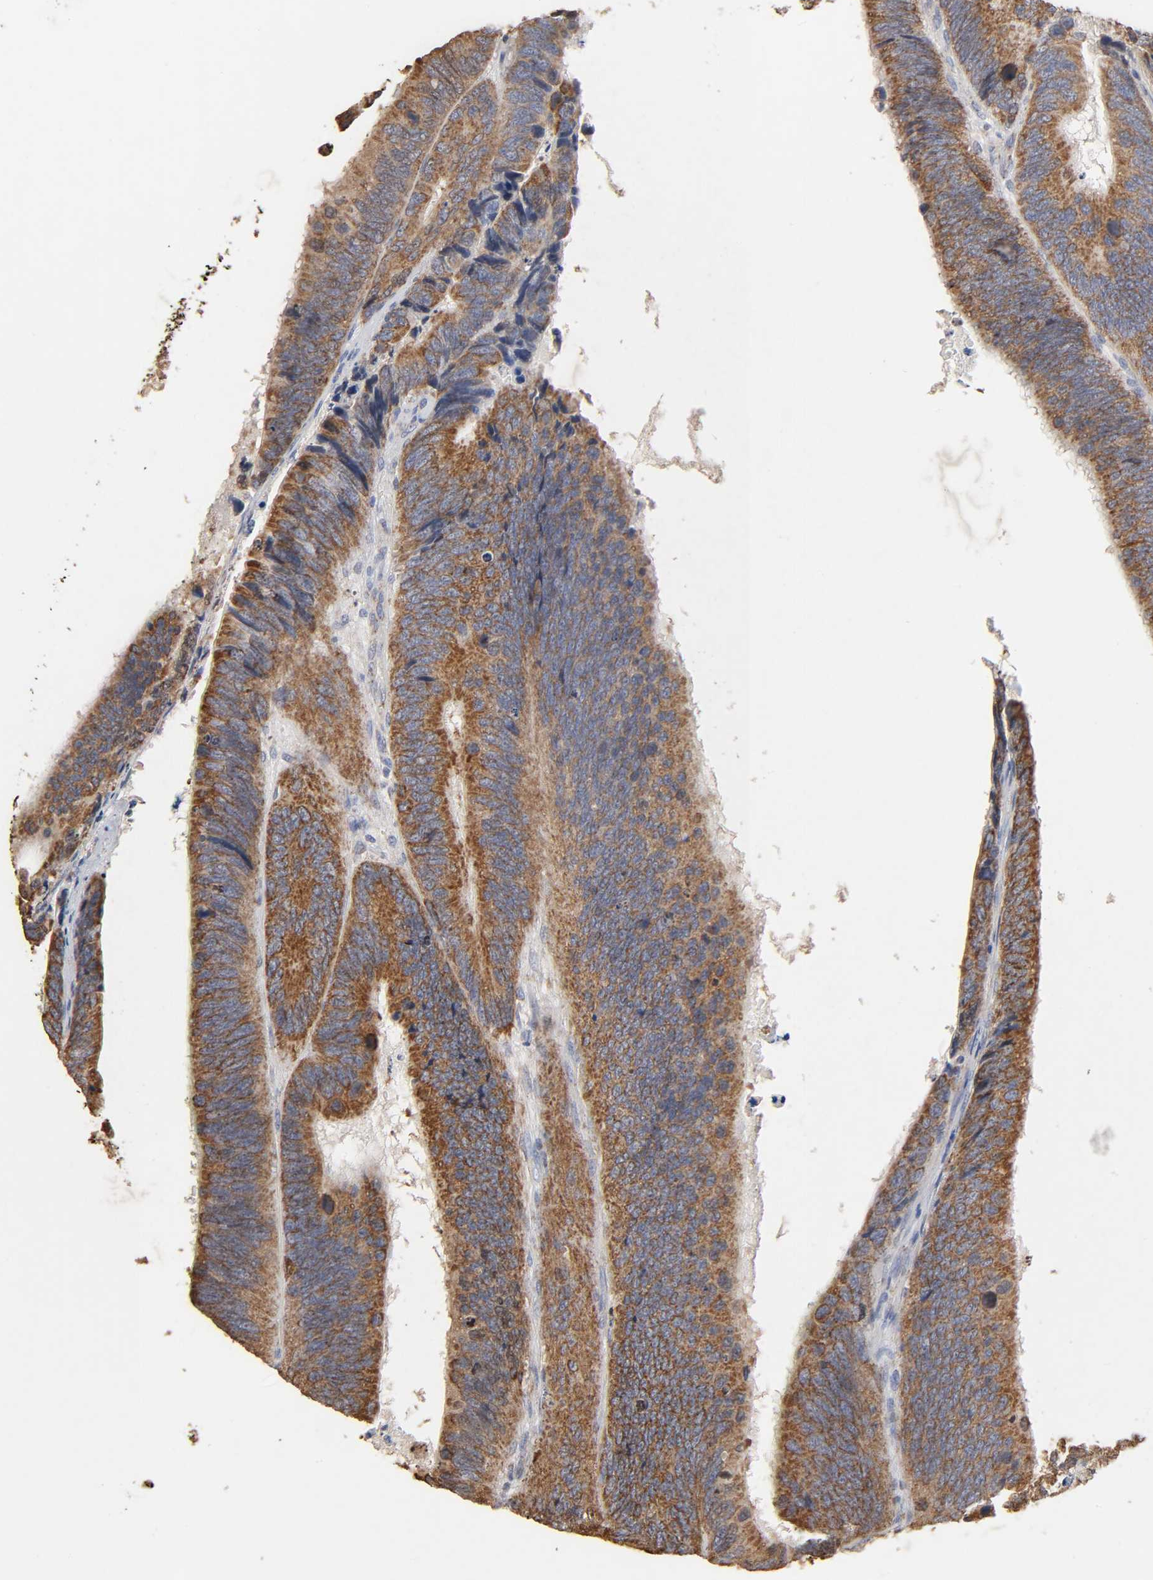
{"staining": {"intensity": "strong", "quantity": ">75%", "location": "cytoplasmic/membranous"}, "tissue": "colorectal cancer", "cell_type": "Tumor cells", "image_type": "cancer", "snomed": [{"axis": "morphology", "description": "Adenocarcinoma, NOS"}, {"axis": "topography", "description": "Colon"}], "caption": "Immunohistochemistry staining of colorectal cancer (adenocarcinoma), which exhibits high levels of strong cytoplasmic/membranous positivity in about >75% of tumor cells indicating strong cytoplasmic/membranous protein staining. The staining was performed using DAB (3,3'-diaminobenzidine) (brown) for protein detection and nuclei were counterstained in hematoxylin (blue).", "gene": "CYCS", "patient": {"sex": "male", "age": 72}}